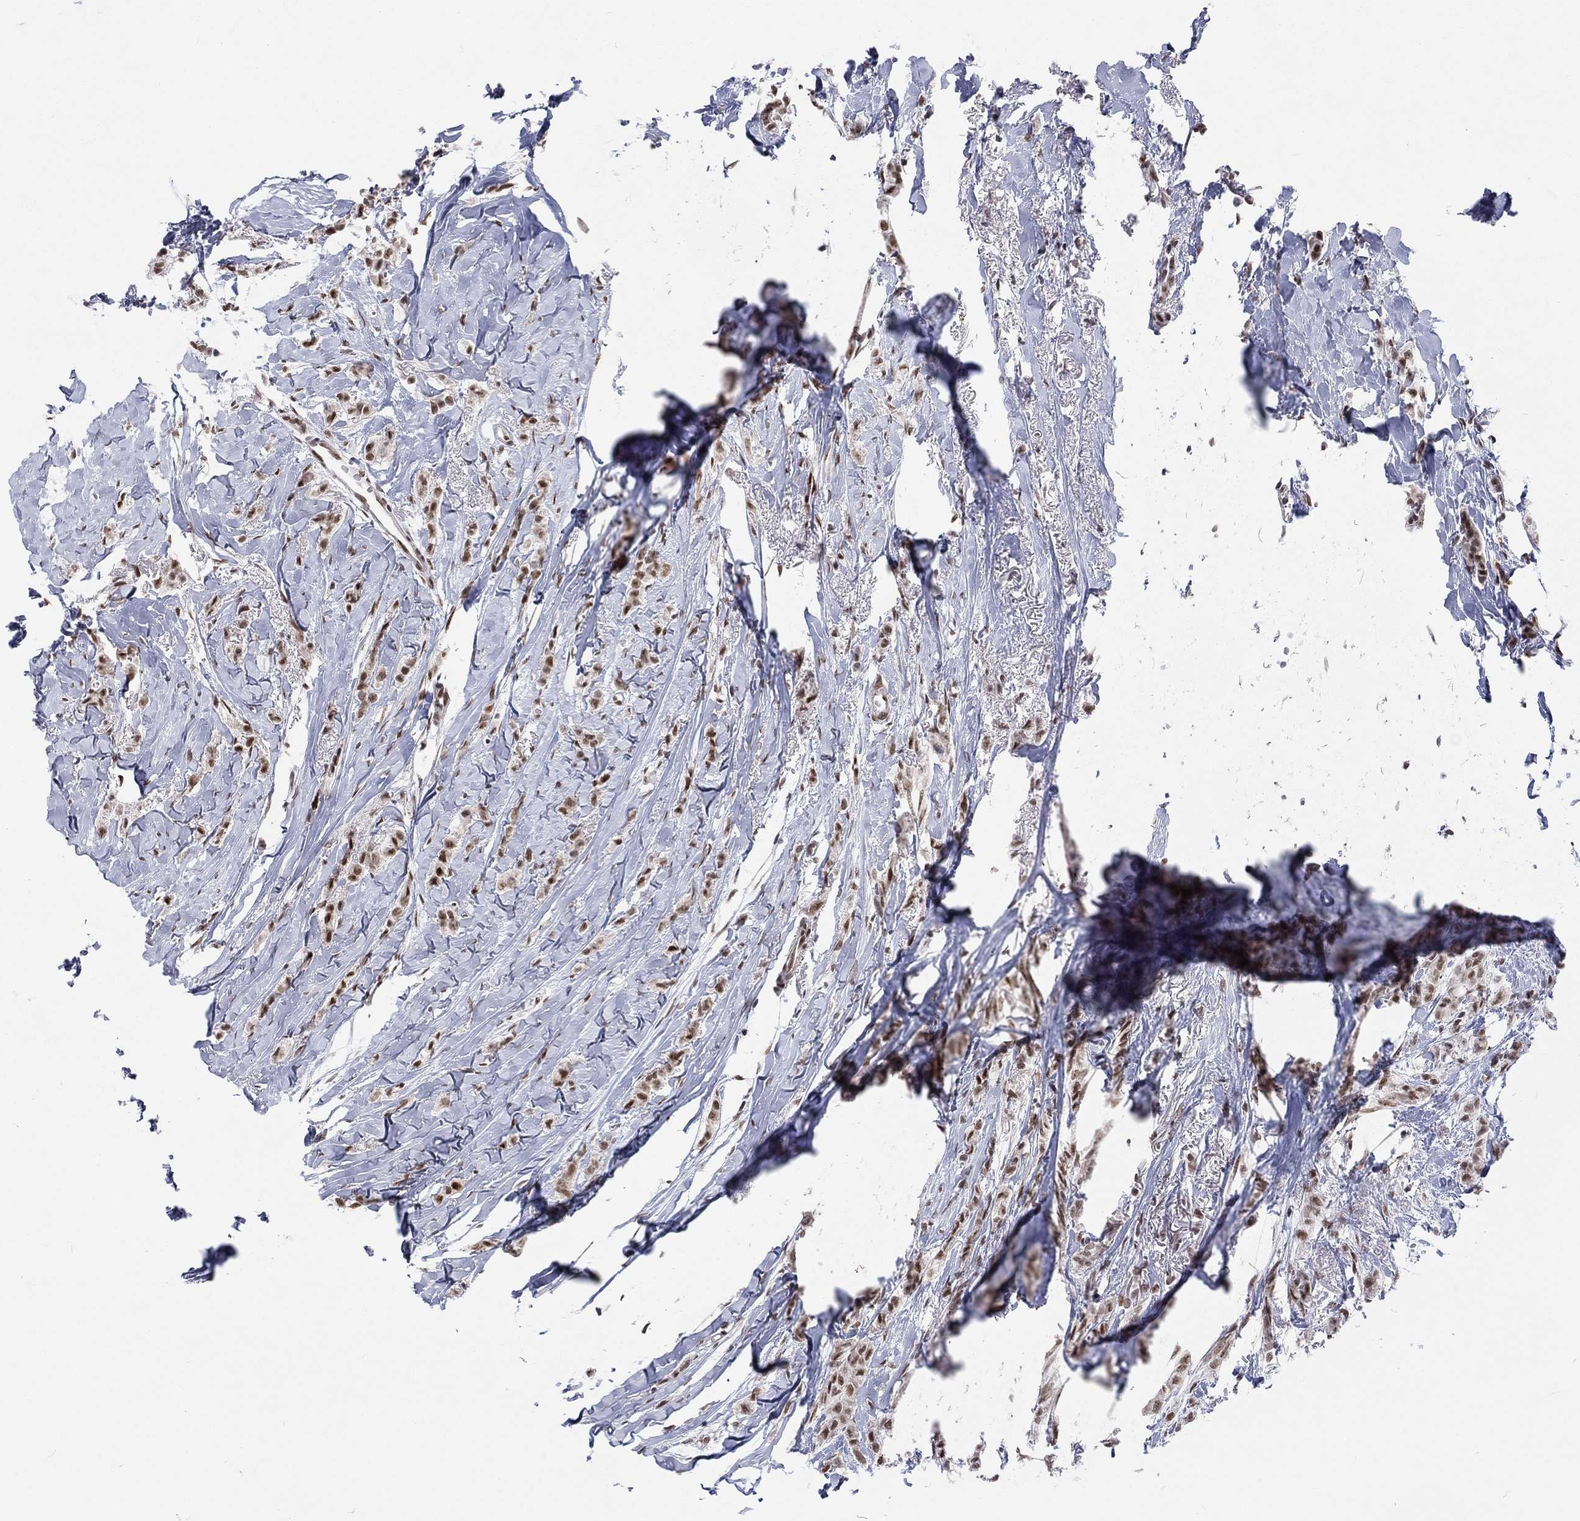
{"staining": {"intensity": "strong", "quantity": "25%-75%", "location": "nuclear"}, "tissue": "breast cancer", "cell_type": "Tumor cells", "image_type": "cancer", "snomed": [{"axis": "morphology", "description": "Duct carcinoma"}, {"axis": "topography", "description": "Breast"}], "caption": "Breast cancer (infiltrating ductal carcinoma) was stained to show a protein in brown. There is high levels of strong nuclear positivity in about 25%-75% of tumor cells.", "gene": "FYTTD1", "patient": {"sex": "female", "age": 85}}